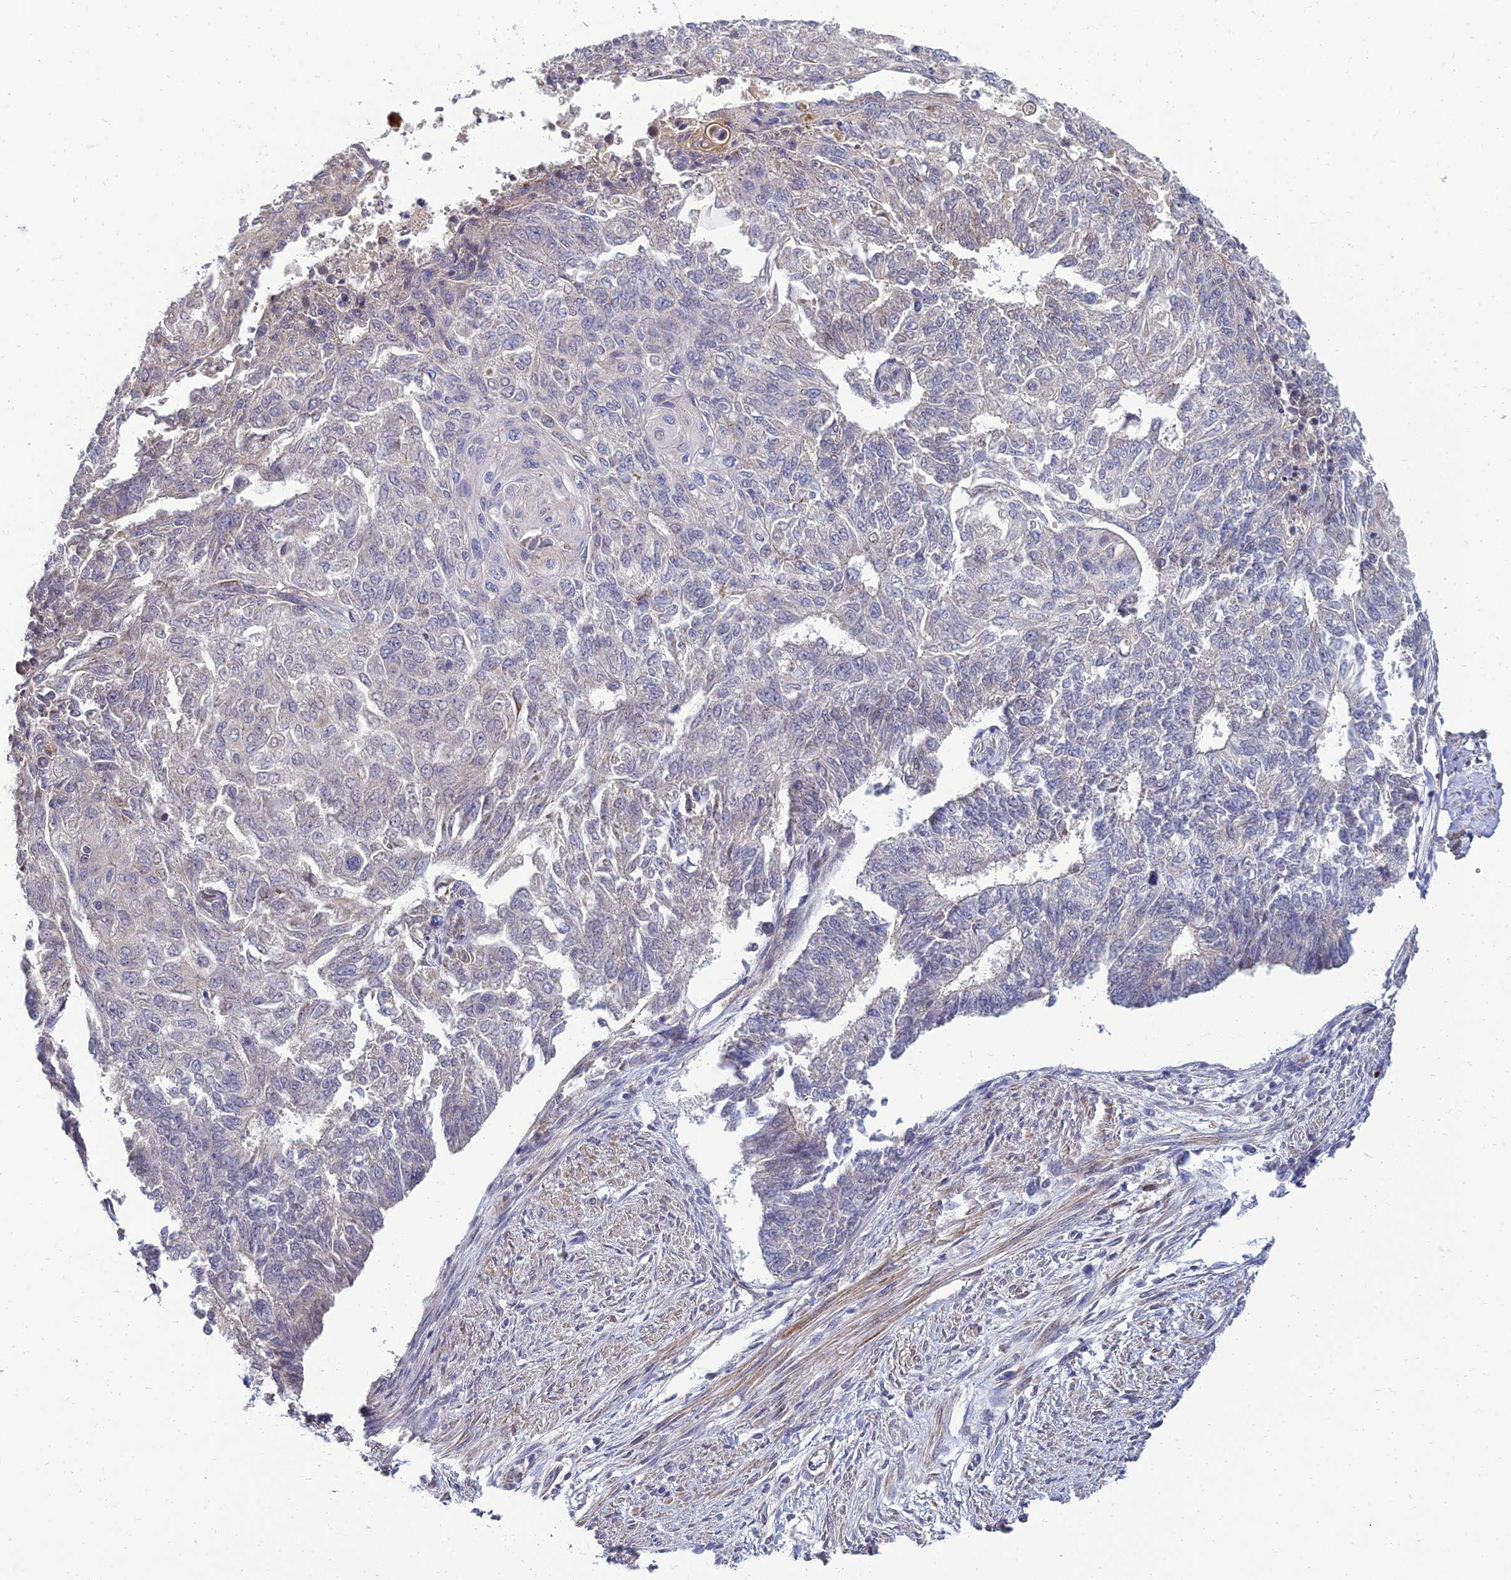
{"staining": {"intensity": "negative", "quantity": "none", "location": "none"}, "tissue": "endometrial cancer", "cell_type": "Tumor cells", "image_type": "cancer", "snomed": [{"axis": "morphology", "description": "Adenocarcinoma, NOS"}, {"axis": "topography", "description": "Endometrium"}], "caption": "DAB immunohistochemical staining of adenocarcinoma (endometrial) shows no significant positivity in tumor cells.", "gene": "NPY", "patient": {"sex": "female", "age": 32}}